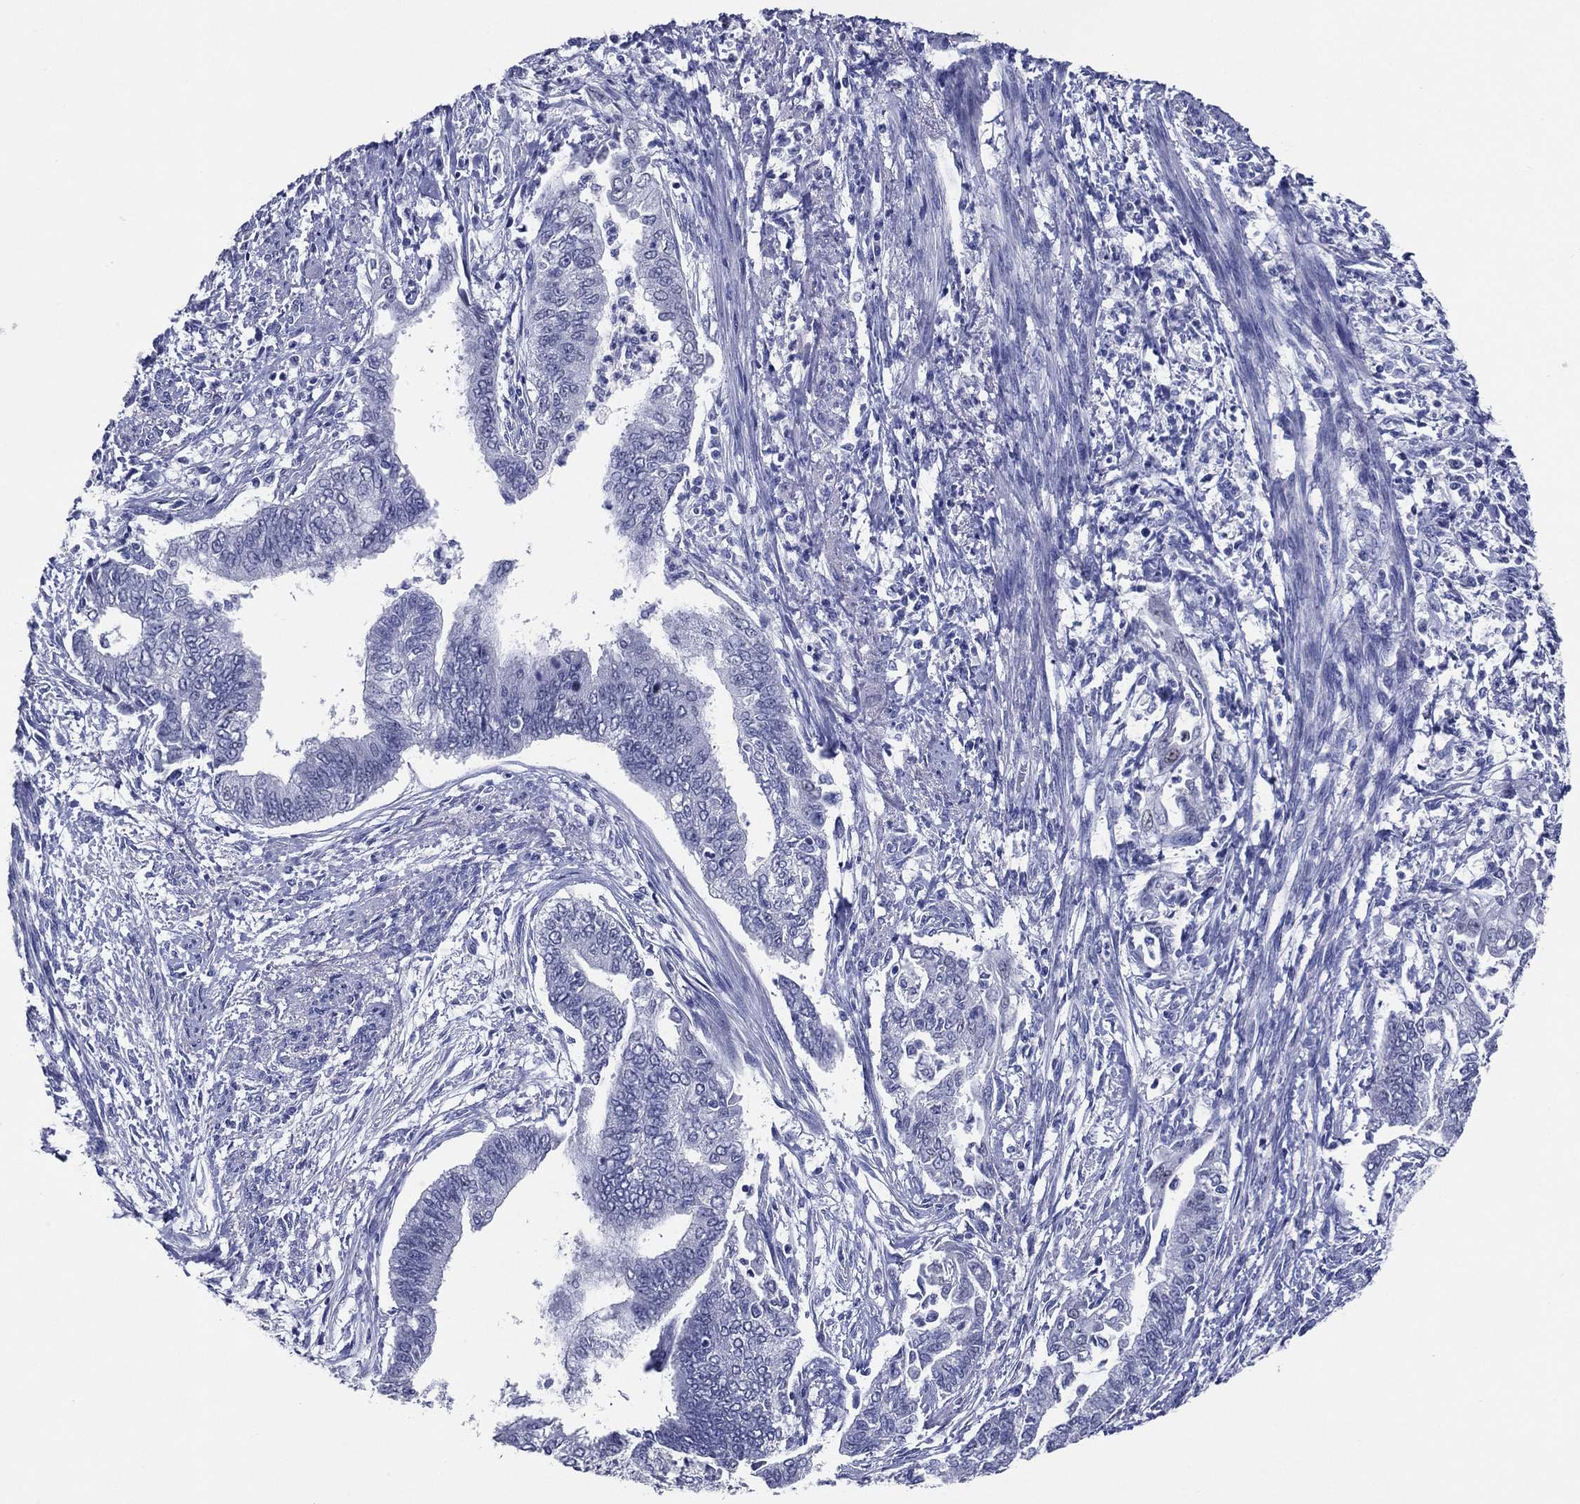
{"staining": {"intensity": "negative", "quantity": "none", "location": "none"}, "tissue": "endometrial cancer", "cell_type": "Tumor cells", "image_type": "cancer", "snomed": [{"axis": "morphology", "description": "Adenocarcinoma, NOS"}, {"axis": "topography", "description": "Endometrium"}], "caption": "Immunohistochemical staining of endometrial adenocarcinoma demonstrates no significant staining in tumor cells.", "gene": "TFAP2A", "patient": {"sex": "female", "age": 65}}